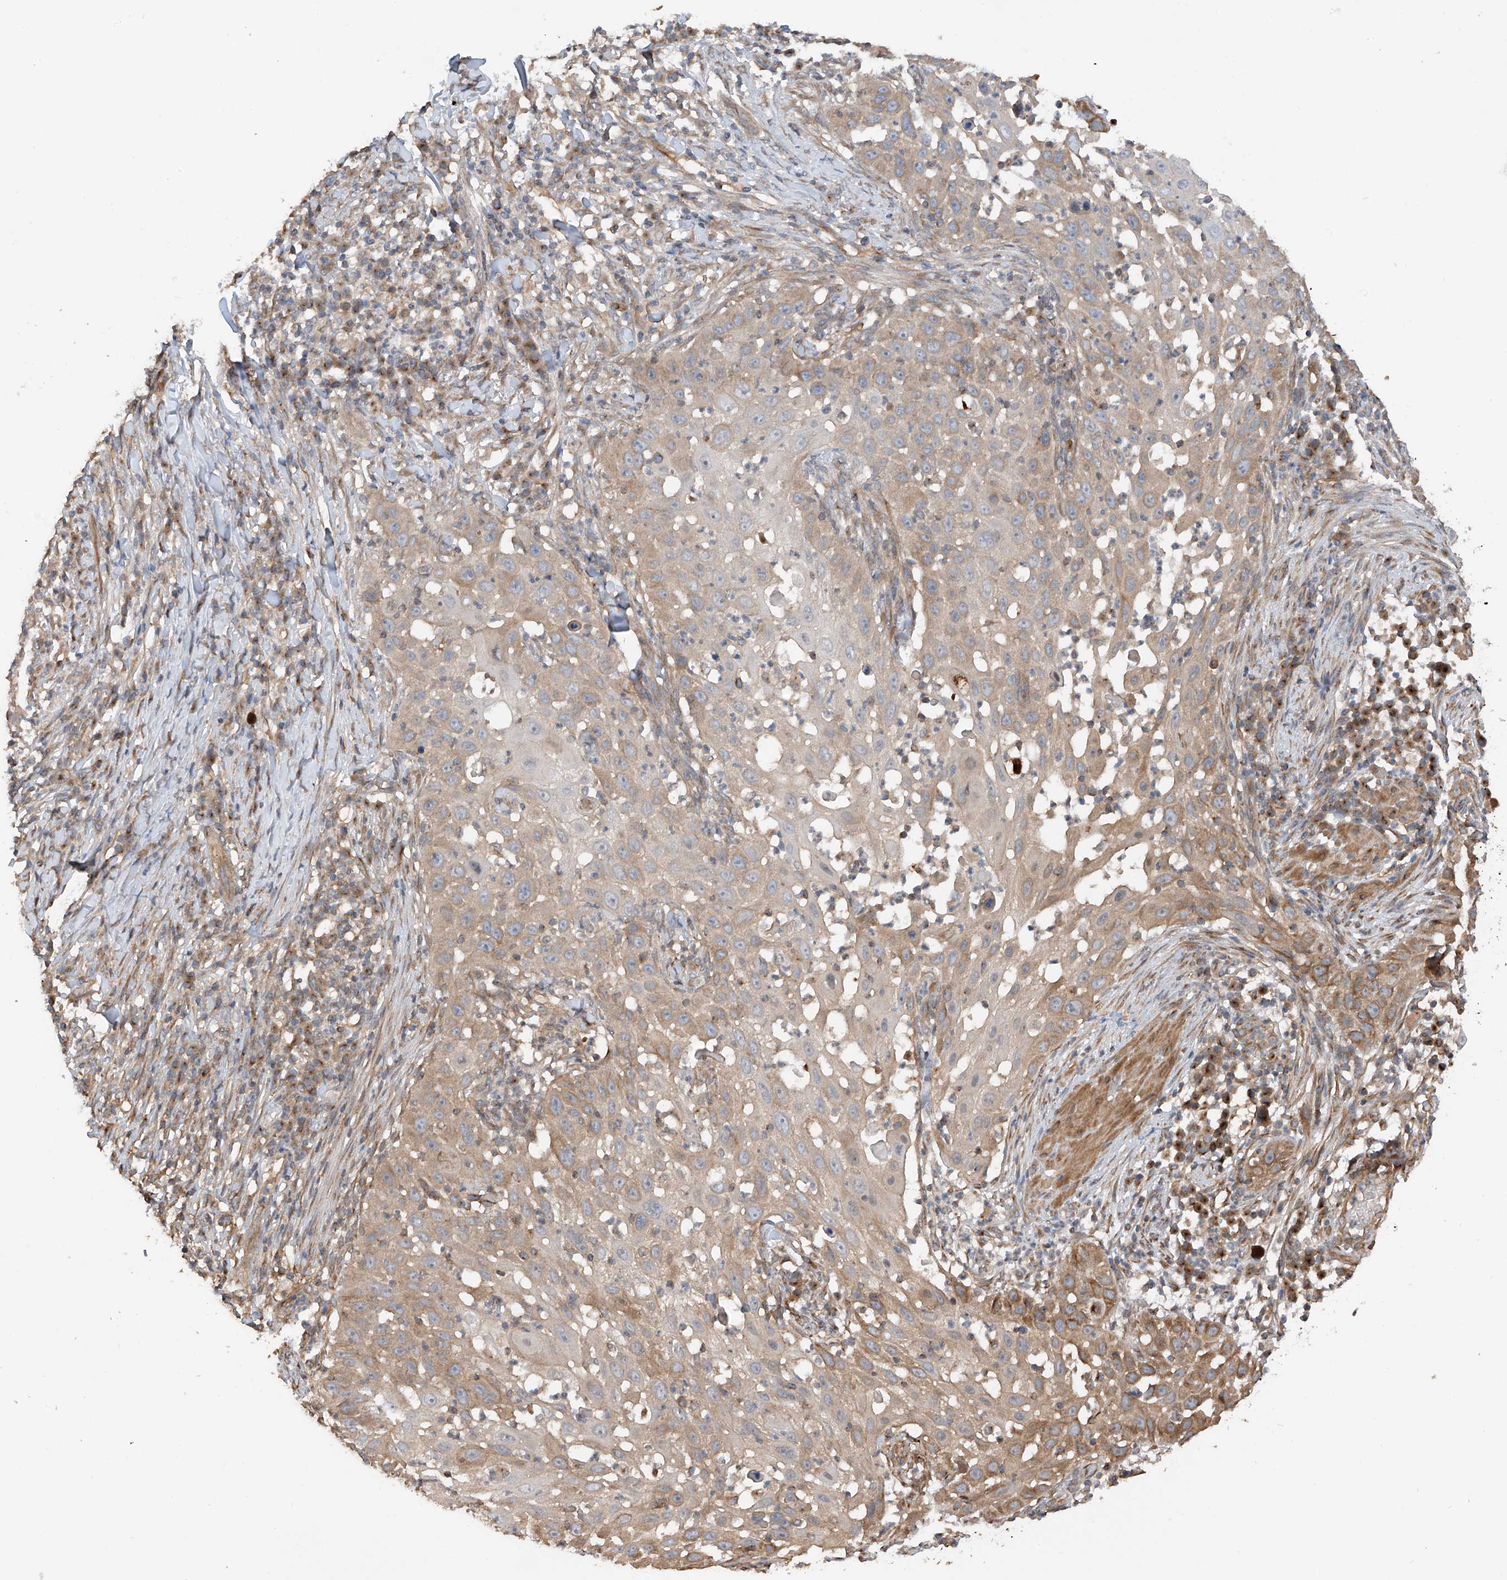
{"staining": {"intensity": "moderate", "quantity": "25%-75%", "location": "cytoplasmic/membranous"}, "tissue": "skin cancer", "cell_type": "Tumor cells", "image_type": "cancer", "snomed": [{"axis": "morphology", "description": "Squamous cell carcinoma, NOS"}, {"axis": "topography", "description": "Skin"}], "caption": "IHC of skin cancer shows medium levels of moderate cytoplasmic/membranous positivity in about 25%-75% of tumor cells. (Brightfield microscopy of DAB IHC at high magnification).", "gene": "RPAIN", "patient": {"sex": "female", "age": 44}}